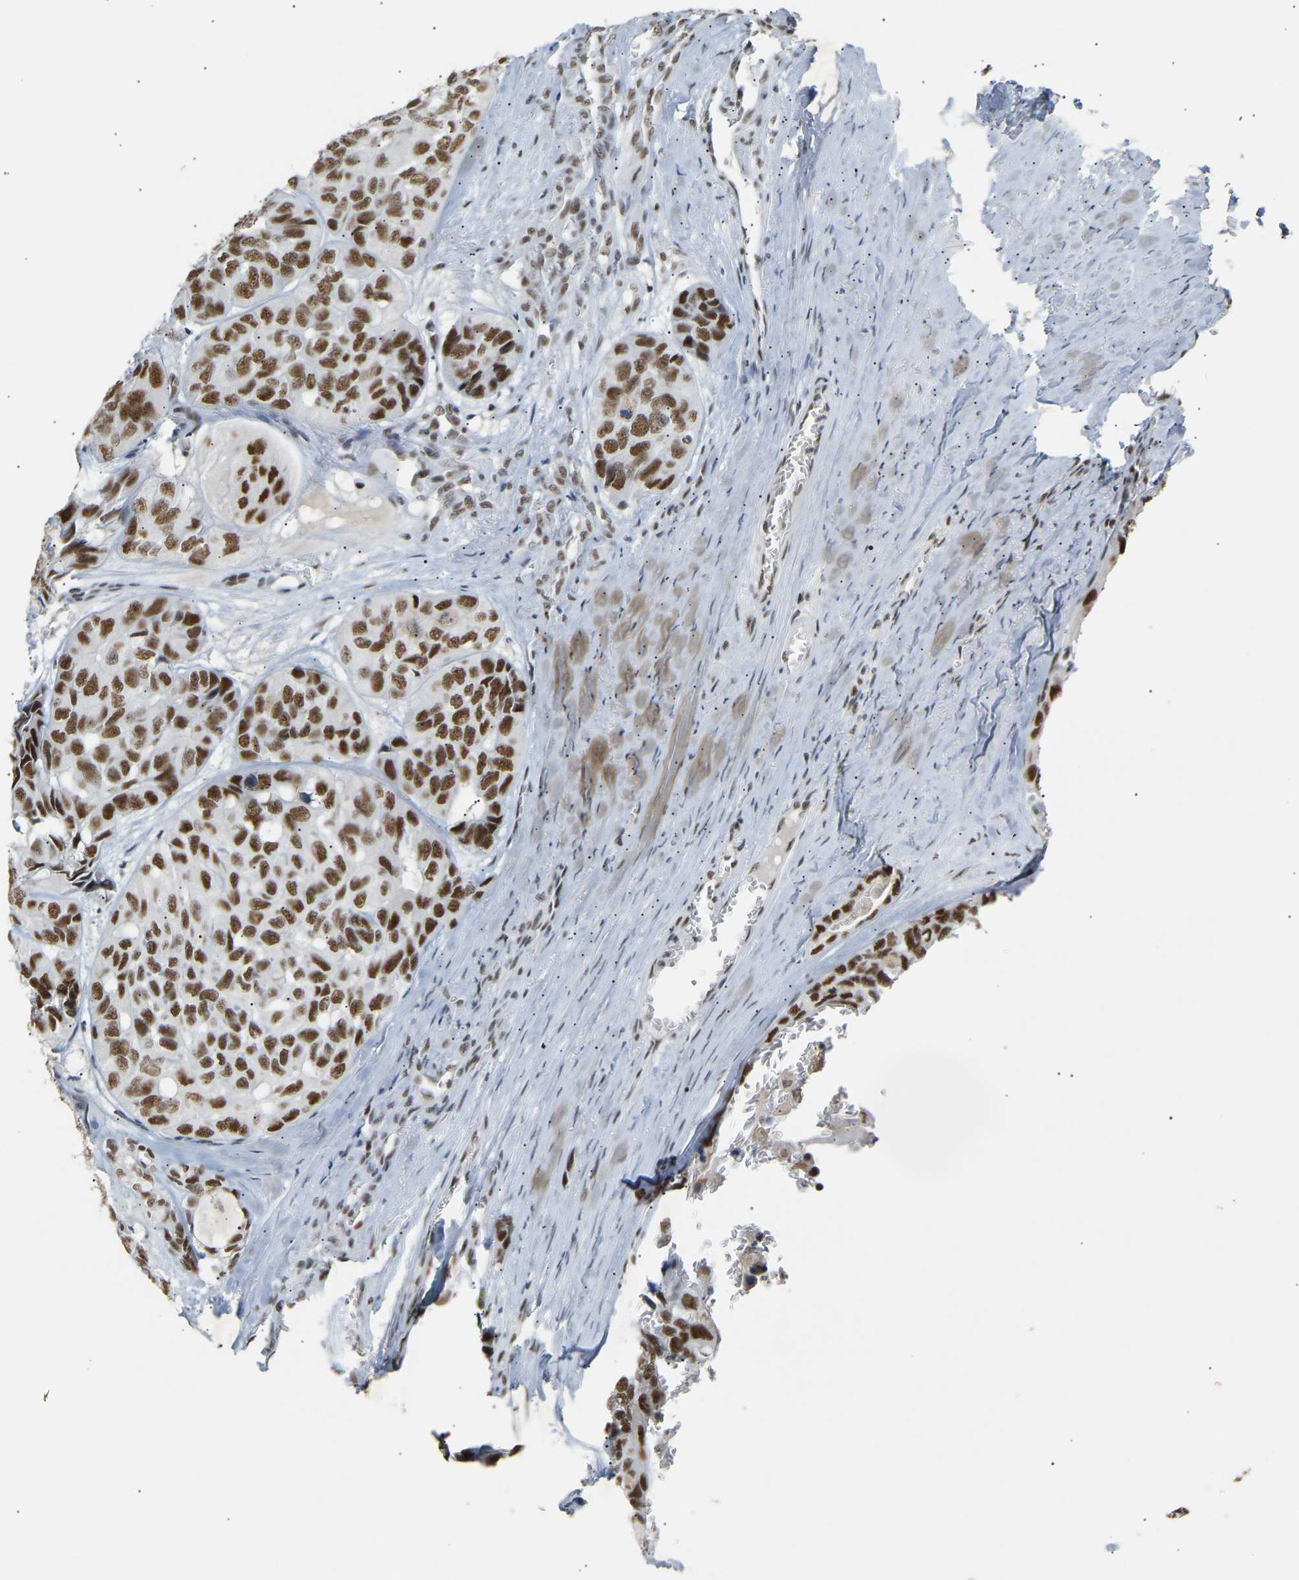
{"staining": {"intensity": "strong", "quantity": ">75%", "location": "nuclear"}, "tissue": "head and neck cancer", "cell_type": "Tumor cells", "image_type": "cancer", "snomed": [{"axis": "morphology", "description": "Adenocarcinoma, NOS"}, {"axis": "topography", "description": "Salivary gland, NOS"}, {"axis": "topography", "description": "Head-Neck"}], "caption": "Brown immunohistochemical staining in human head and neck cancer (adenocarcinoma) demonstrates strong nuclear expression in approximately >75% of tumor cells.", "gene": "NELFB", "patient": {"sex": "female", "age": 76}}